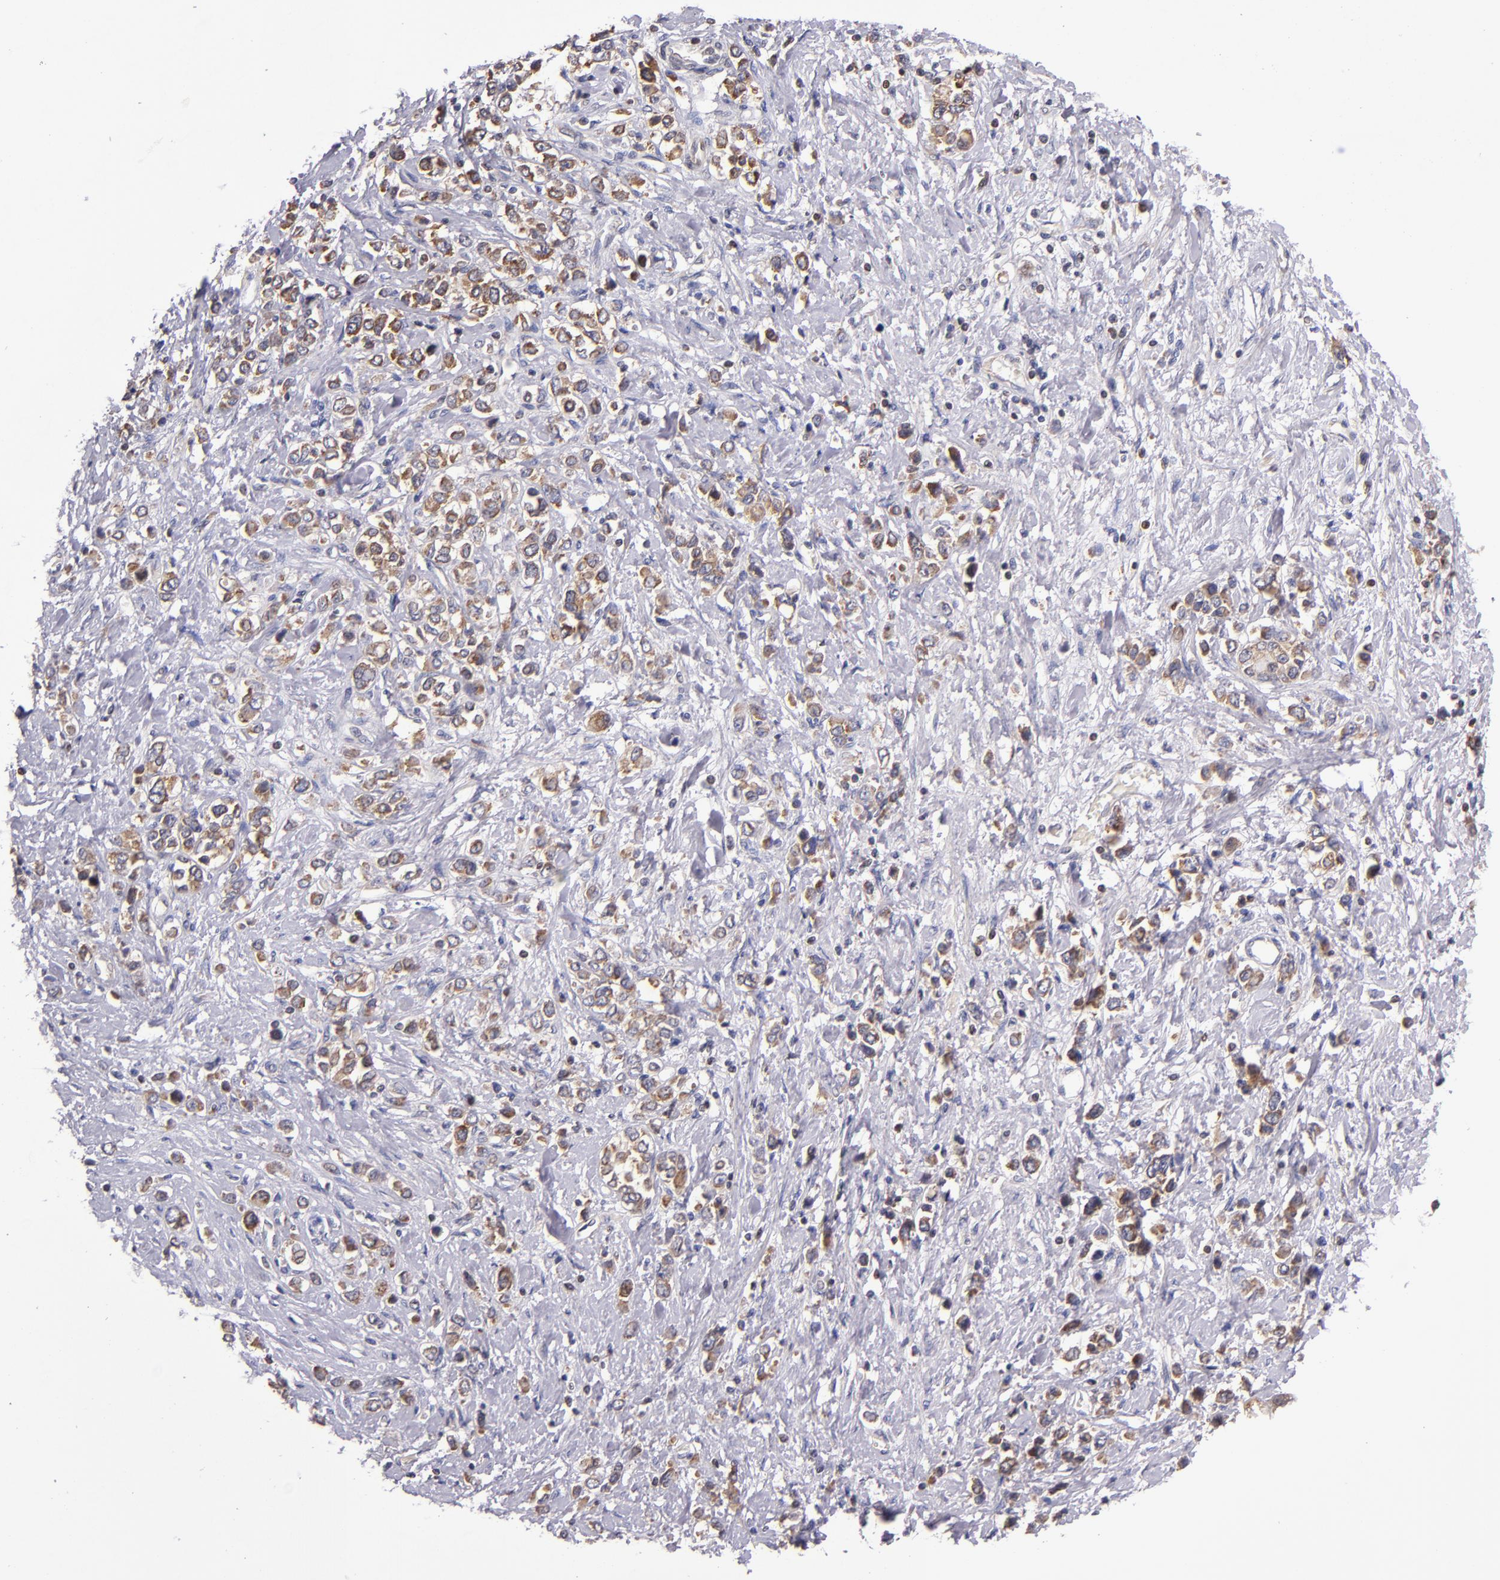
{"staining": {"intensity": "moderate", "quantity": ">75%", "location": "cytoplasmic/membranous"}, "tissue": "stomach cancer", "cell_type": "Tumor cells", "image_type": "cancer", "snomed": [{"axis": "morphology", "description": "Adenocarcinoma, NOS"}, {"axis": "topography", "description": "Stomach, upper"}], "caption": "Immunohistochemistry photomicrograph of human stomach adenocarcinoma stained for a protein (brown), which reveals medium levels of moderate cytoplasmic/membranous positivity in about >75% of tumor cells.", "gene": "EIF4ENIF1", "patient": {"sex": "male", "age": 76}}